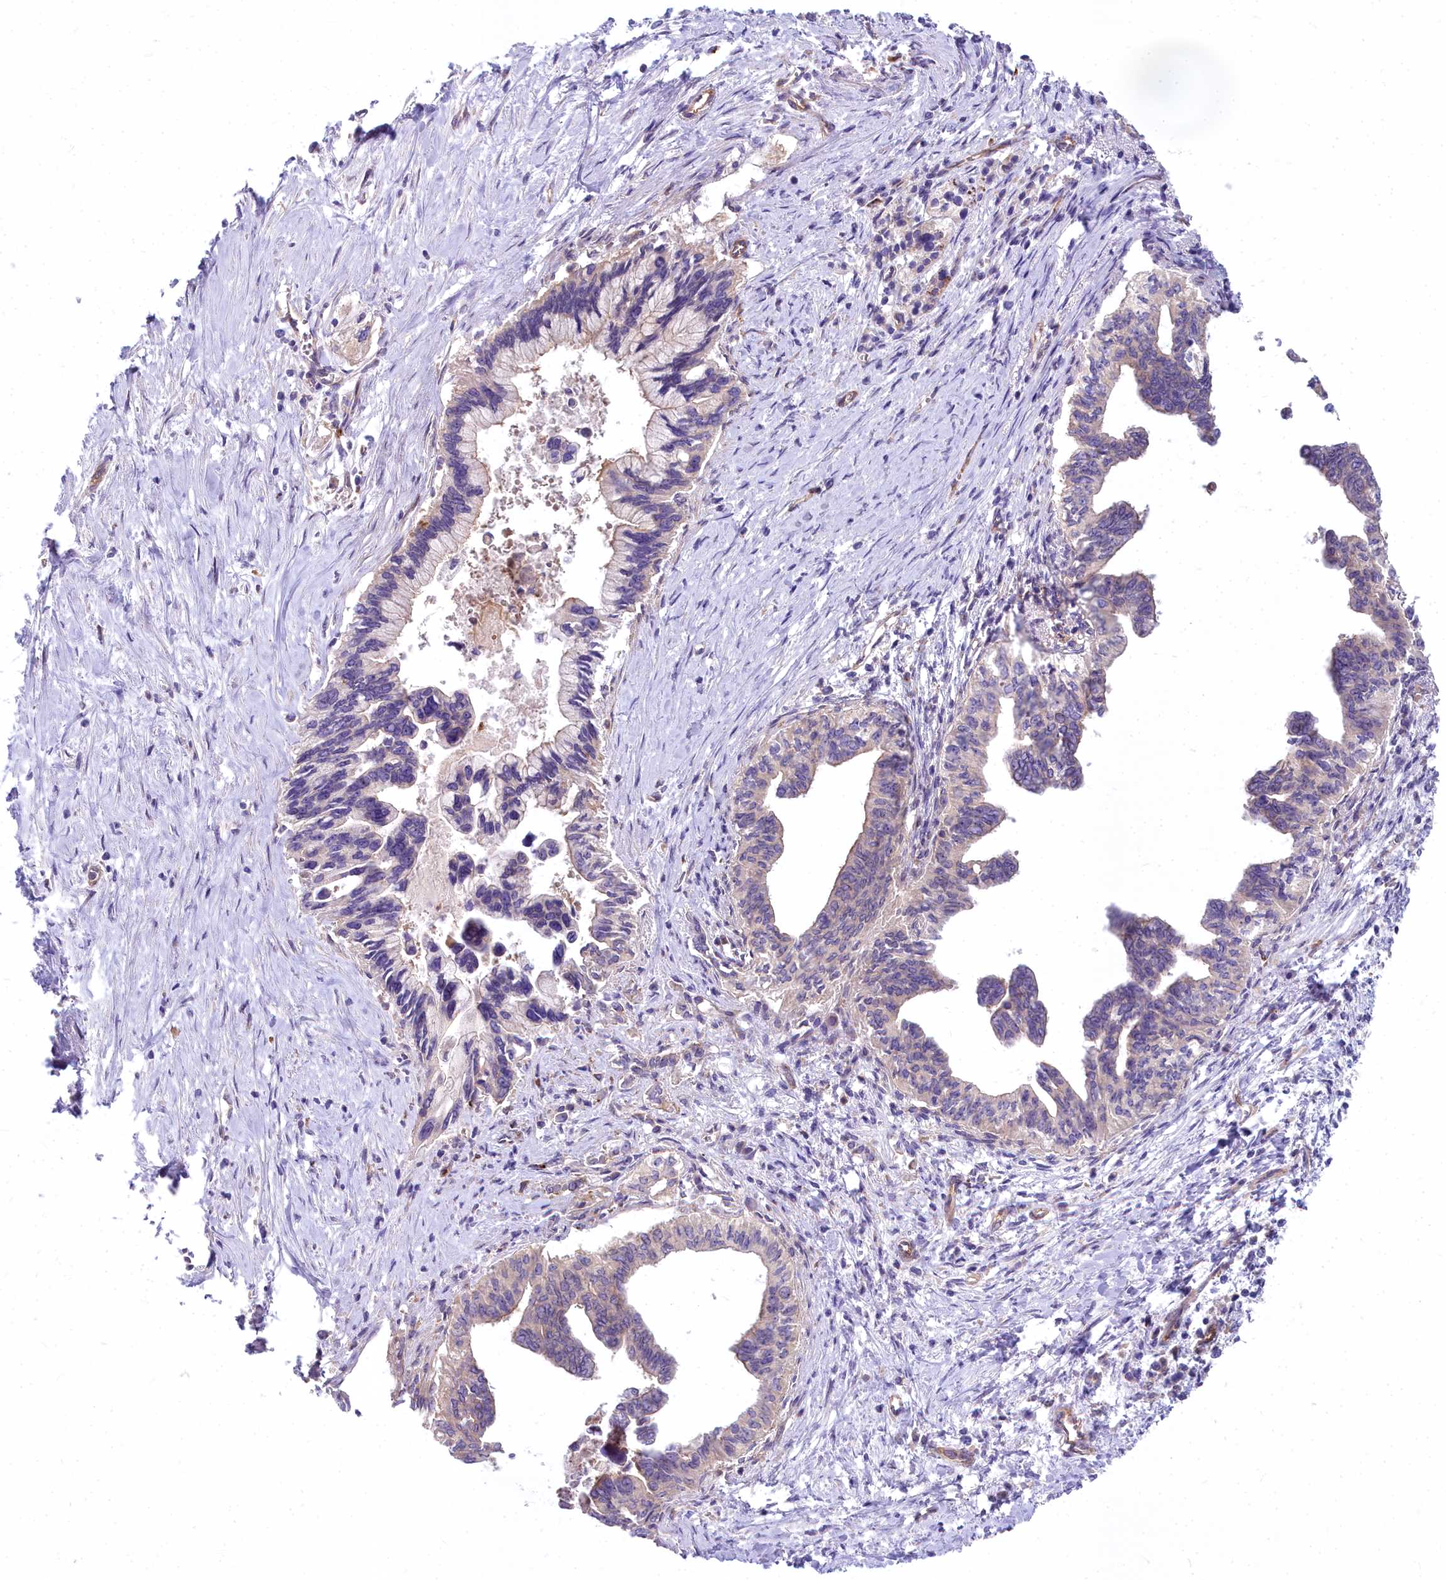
{"staining": {"intensity": "negative", "quantity": "none", "location": "none"}, "tissue": "pancreatic cancer", "cell_type": "Tumor cells", "image_type": "cancer", "snomed": [{"axis": "morphology", "description": "Adenocarcinoma, NOS"}, {"axis": "topography", "description": "Pancreas"}], "caption": "The micrograph displays no significant positivity in tumor cells of adenocarcinoma (pancreatic).", "gene": "HLA-DOA", "patient": {"sex": "female", "age": 83}}